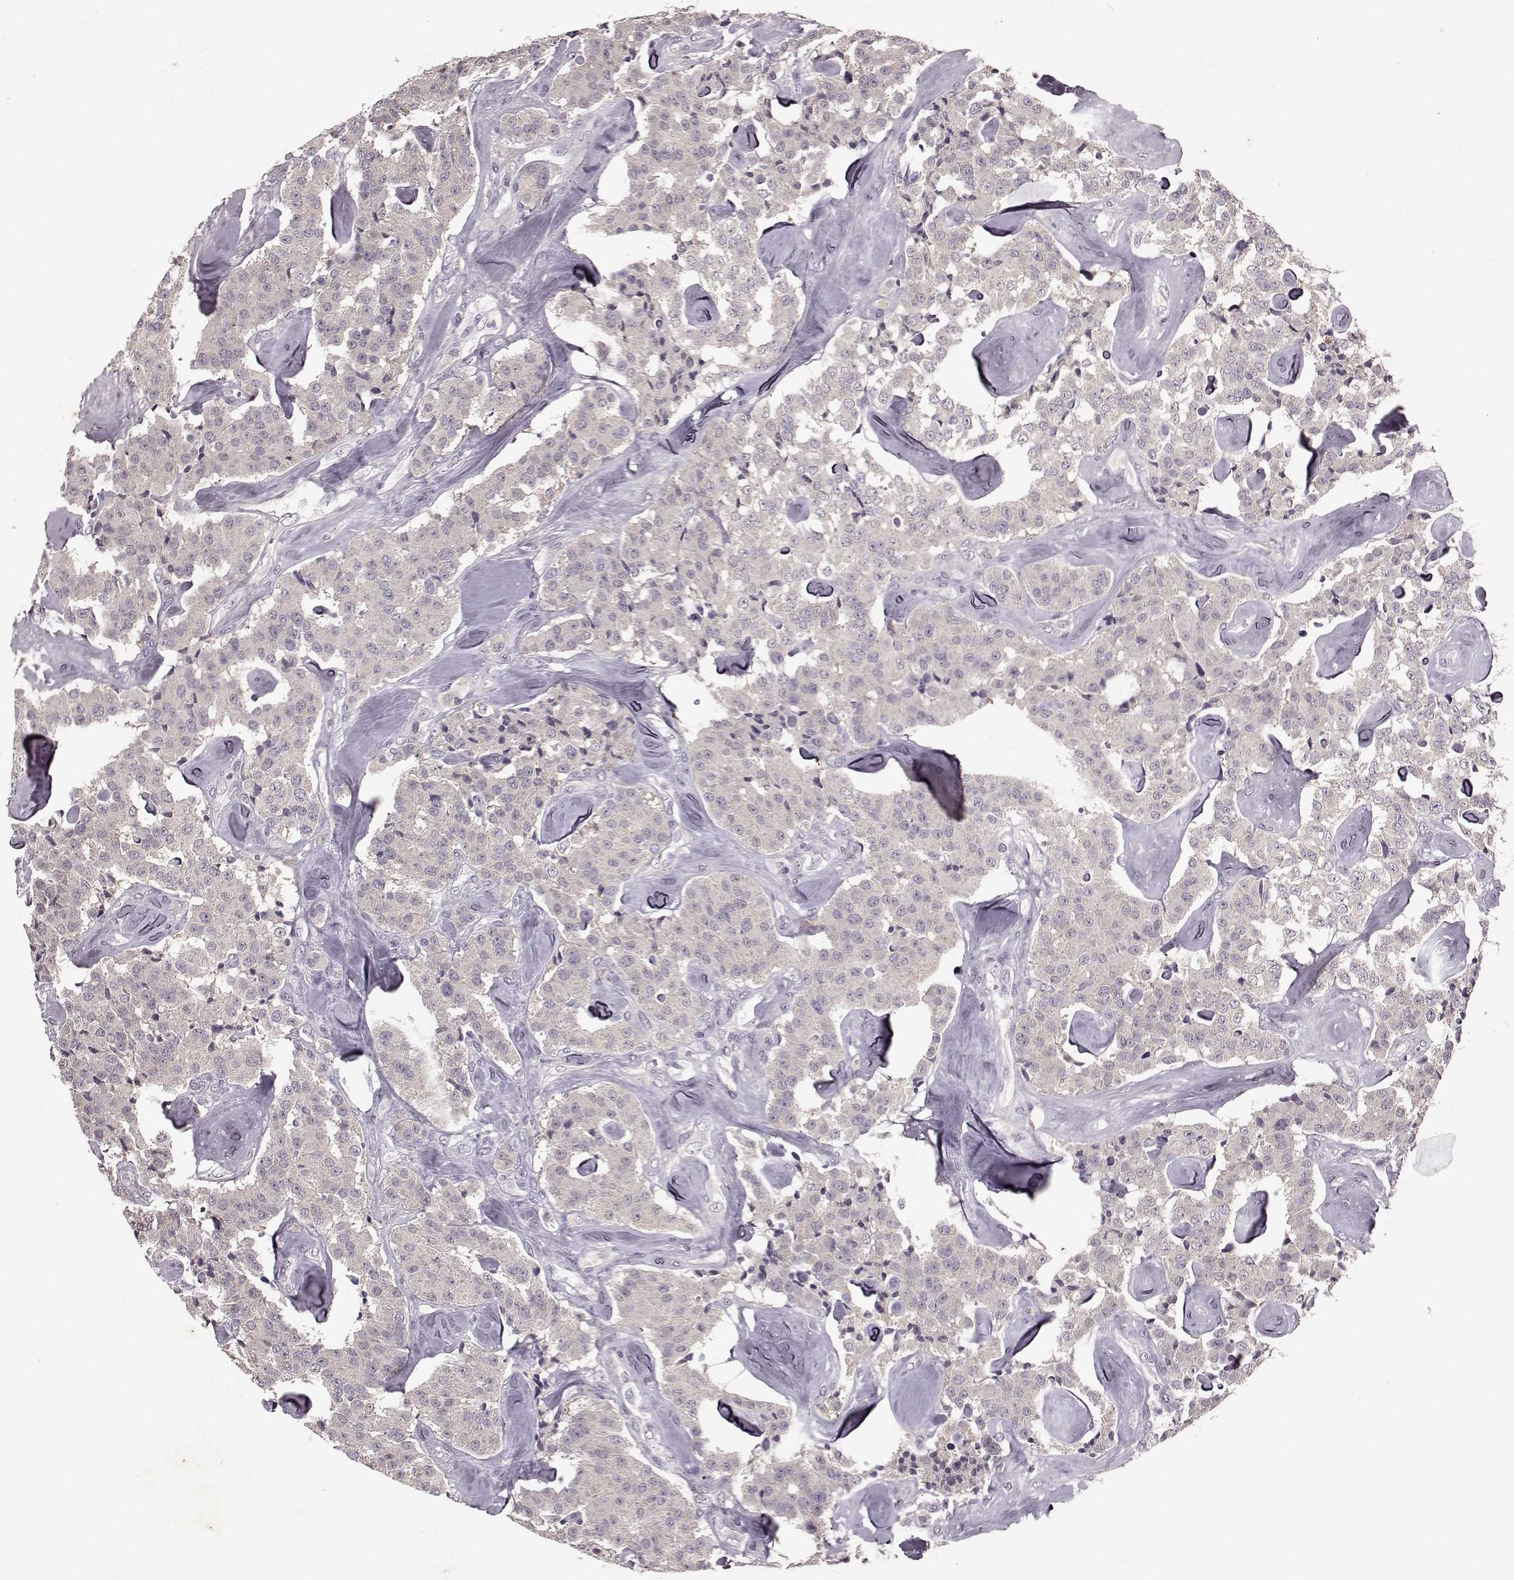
{"staining": {"intensity": "negative", "quantity": "none", "location": "none"}, "tissue": "carcinoid", "cell_type": "Tumor cells", "image_type": "cancer", "snomed": [{"axis": "morphology", "description": "Carcinoid, malignant, NOS"}, {"axis": "topography", "description": "Pancreas"}], "caption": "Photomicrograph shows no significant protein expression in tumor cells of malignant carcinoid.", "gene": "FRRS1L", "patient": {"sex": "male", "age": 41}}